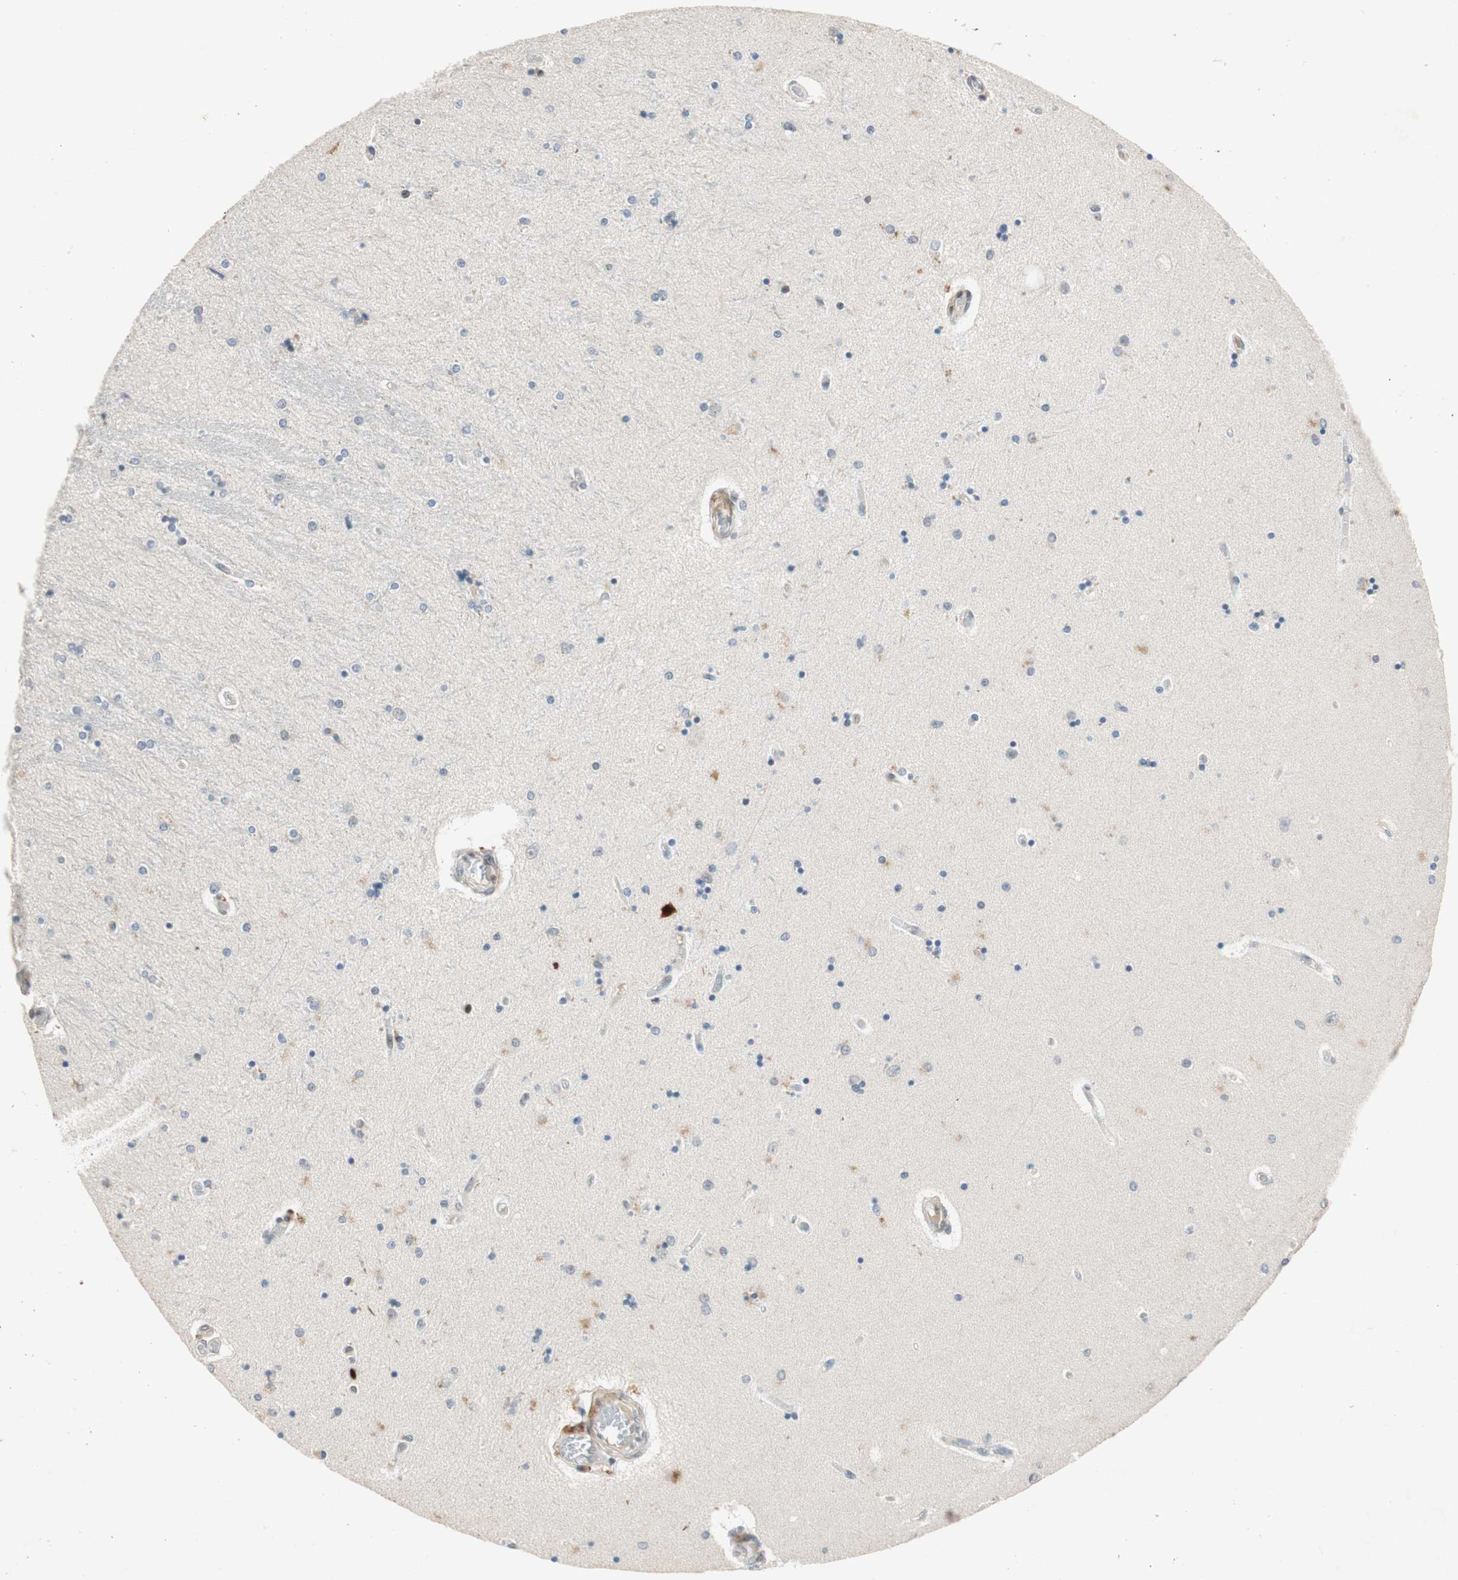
{"staining": {"intensity": "weak", "quantity": "<25%", "location": "cytoplasmic/membranous,nuclear"}, "tissue": "hippocampus", "cell_type": "Glial cells", "image_type": "normal", "snomed": [{"axis": "morphology", "description": "Normal tissue, NOS"}, {"axis": "topography", "description": "Hippocampus"}], "caption": "DAB immunohistochemical staining of unremarkable hippocampus displays no significant positivity in glial cells.", "gene": "NCBP3", "patient": {"sex": "female", "age": 54}}